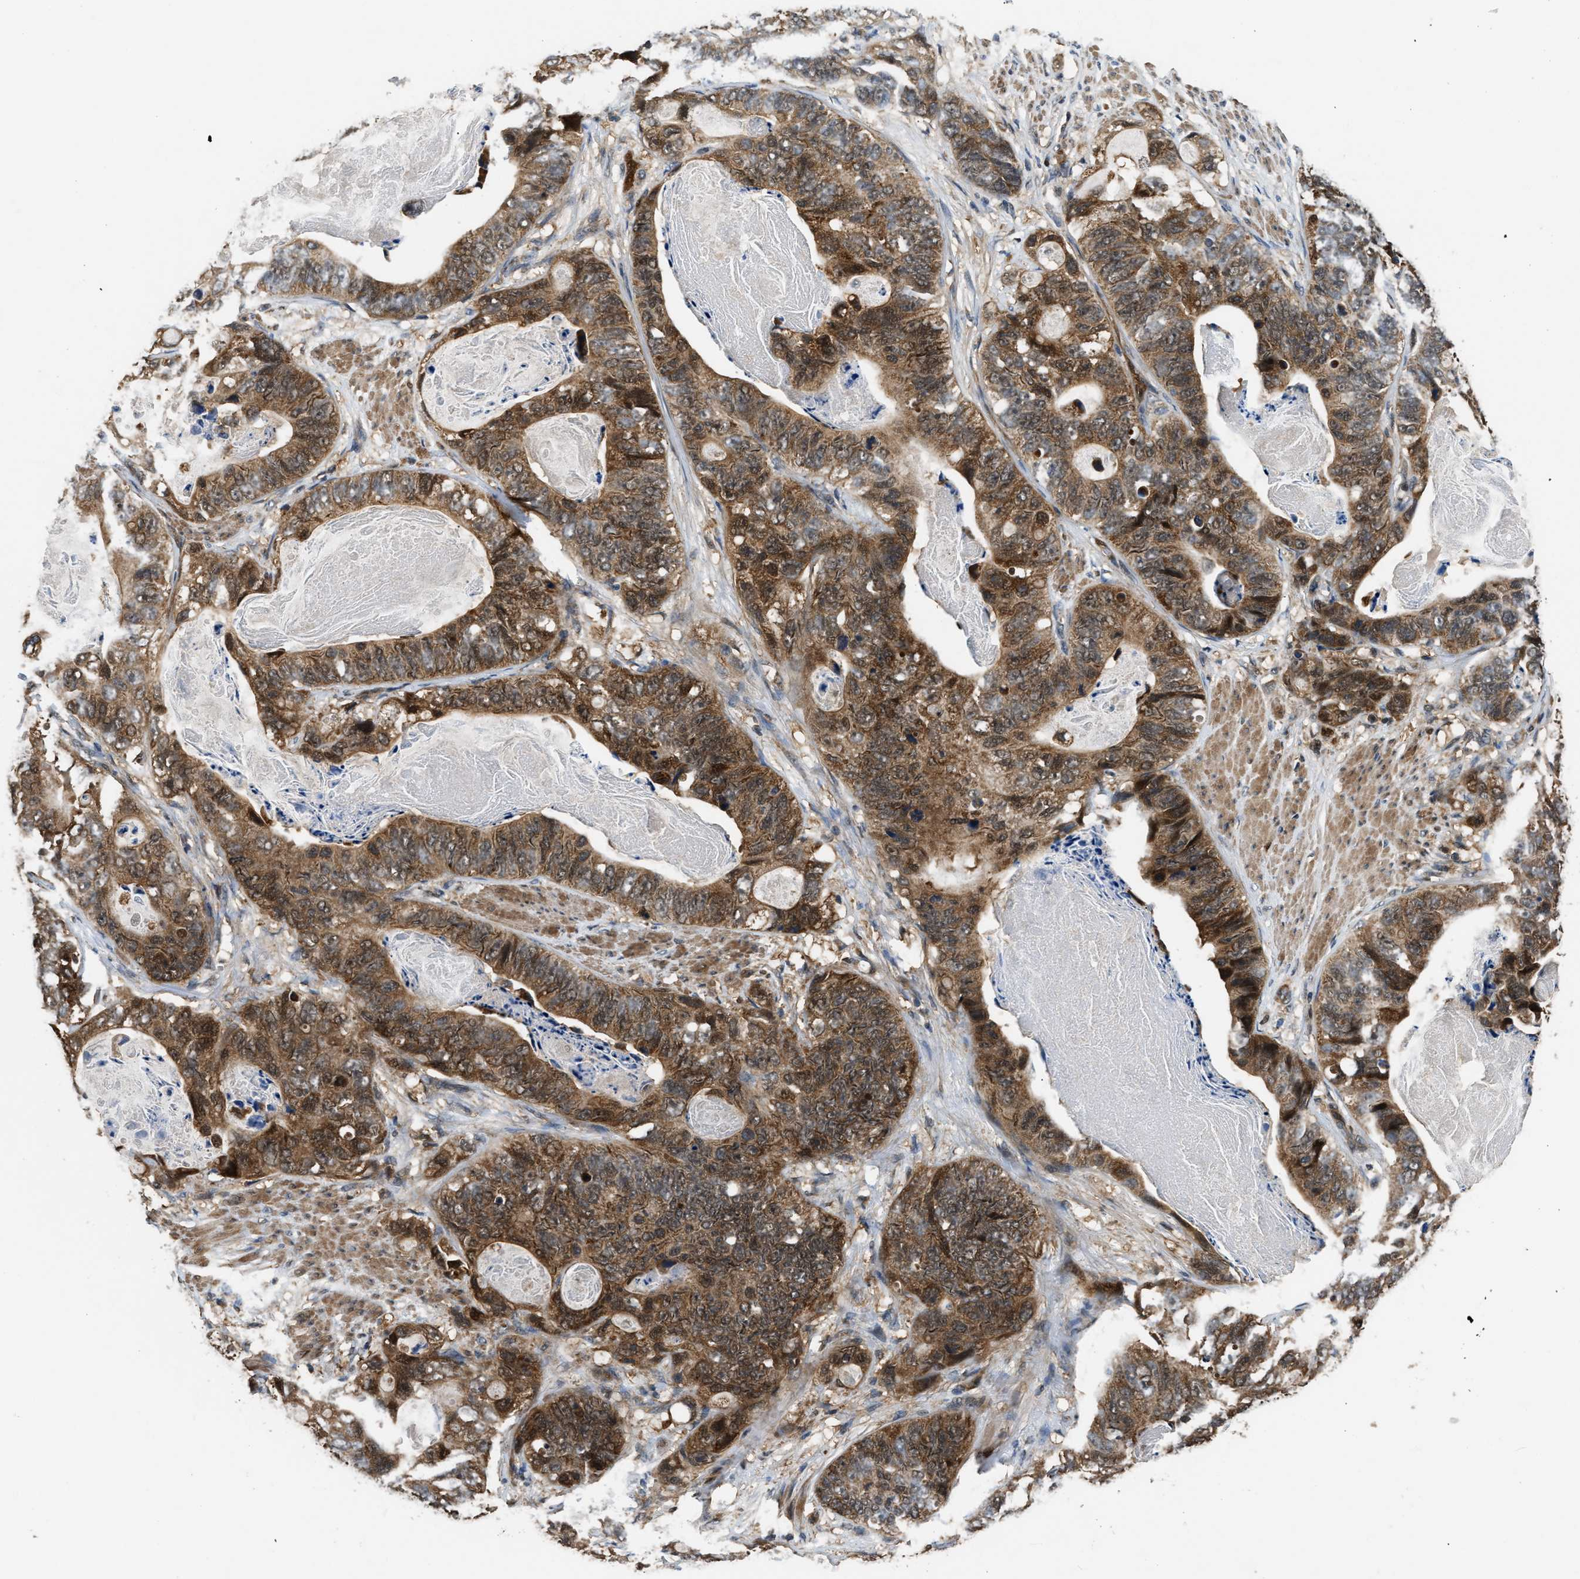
{"staining": {"intensity": "moderate", "quantity": ">75%", "location": "cytoplasmic/membranous"}, "tissue": "stomach cancer", "cell_type": "Tumor cells", "image_type": "cancer", "snomed": [{"axis": "morphology", "description": "Adenocarcinoma, NOS"}, {"axis": "topography", "description": "Stomach"}], "caption": "Protein expression analysis of human adenocarcinoma (stomach) reveals moderate cytoplasmic/membranous staining in about >75% of tumor cells.", "gene": "PPA1", "patient": {"sex": "female", "age": 89}}